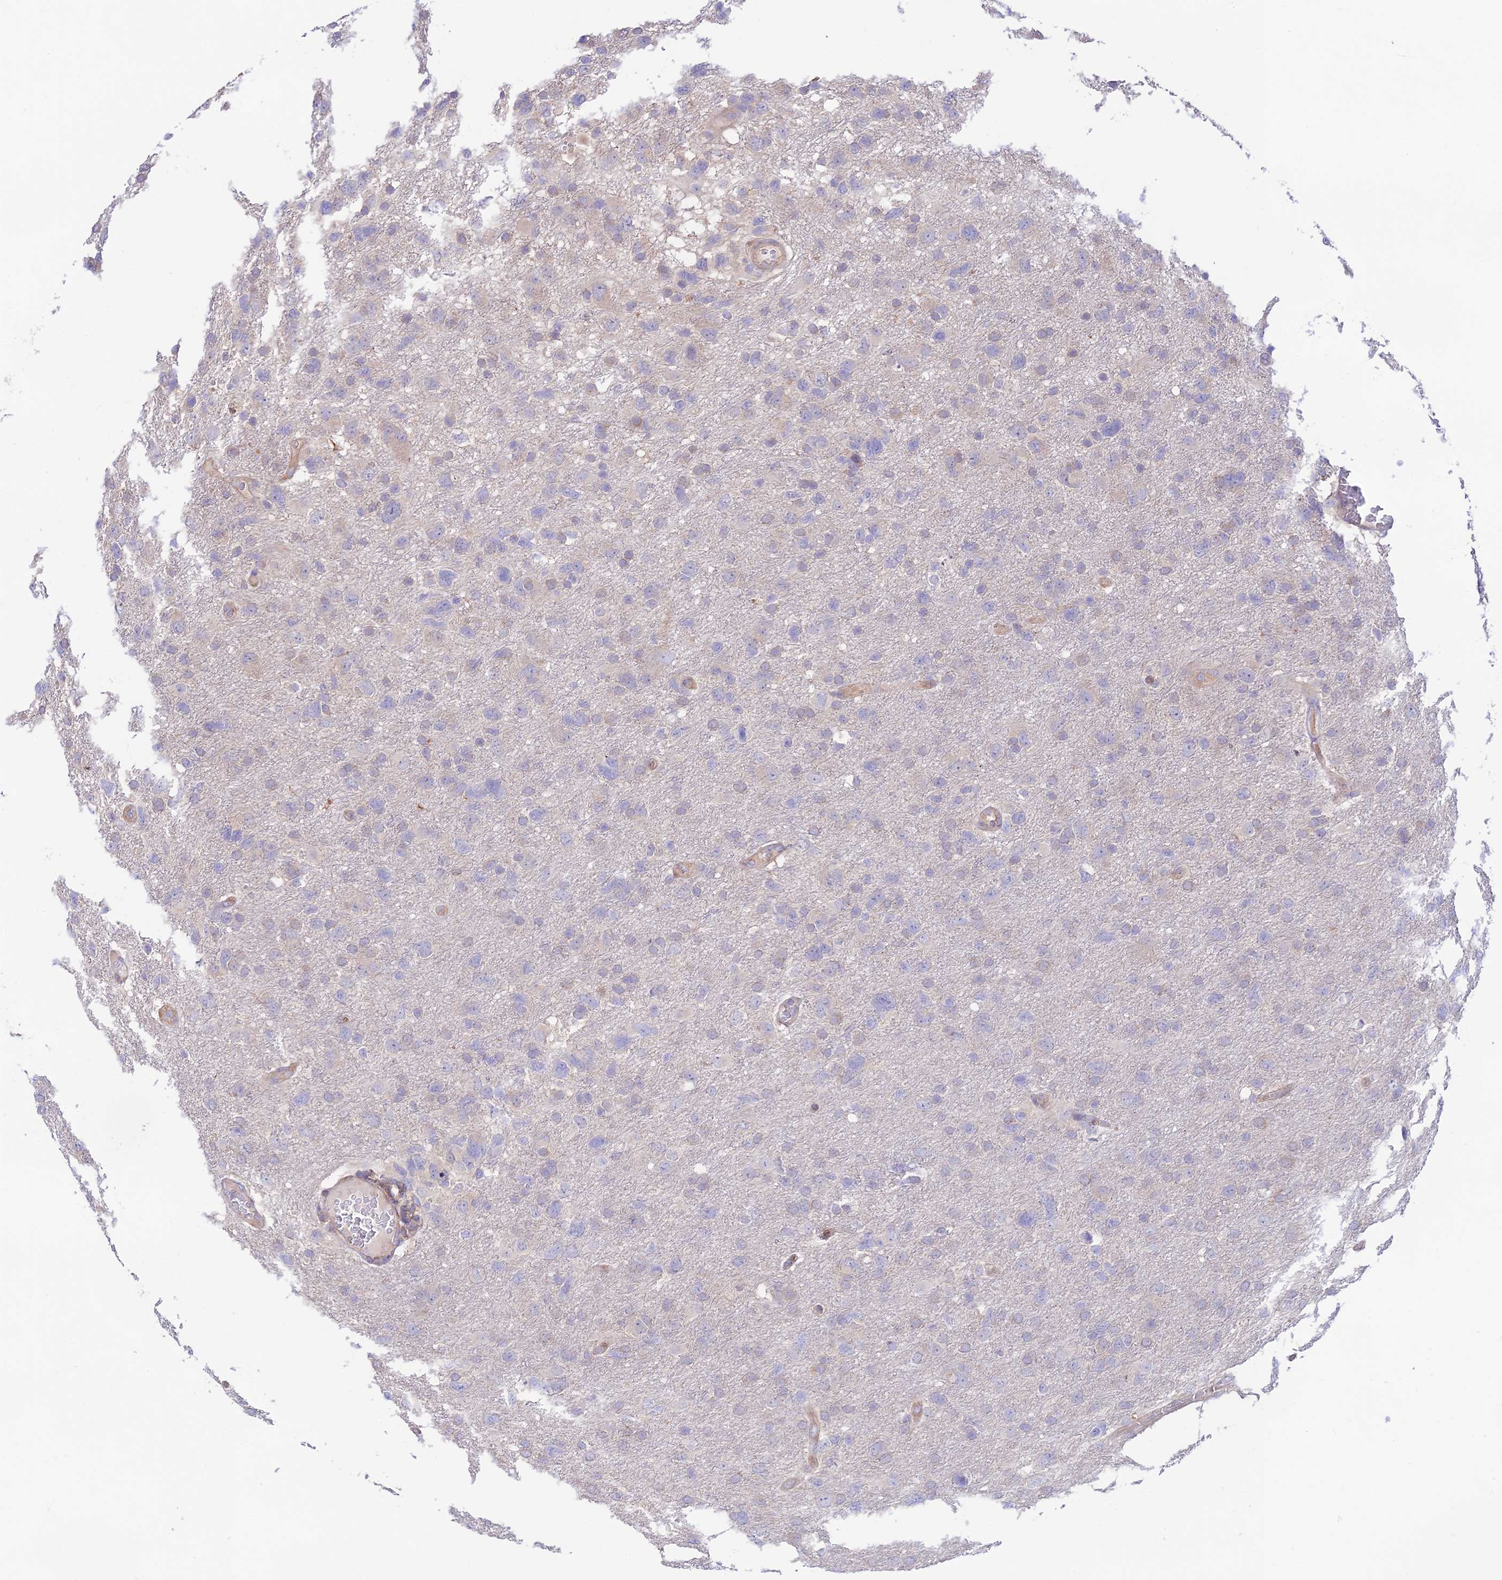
{"staining": {"intensity": "negative", "quantity": "none", "location": "none"}, "tissue": "glioma", "cell_type": "Tumor cells", "image_type": "cancer", "snomed": [{"axis": "morphology", "description": "Glioma, malignant, High grade"}, {"axis": "topography", "description": "Brain"}], "caption": "Immunohistochemistry (IHC) of human glioma shows no positivity in tumor cells.", "gene": "BRME1", "patient": {"sex": "male", "age": 61}}